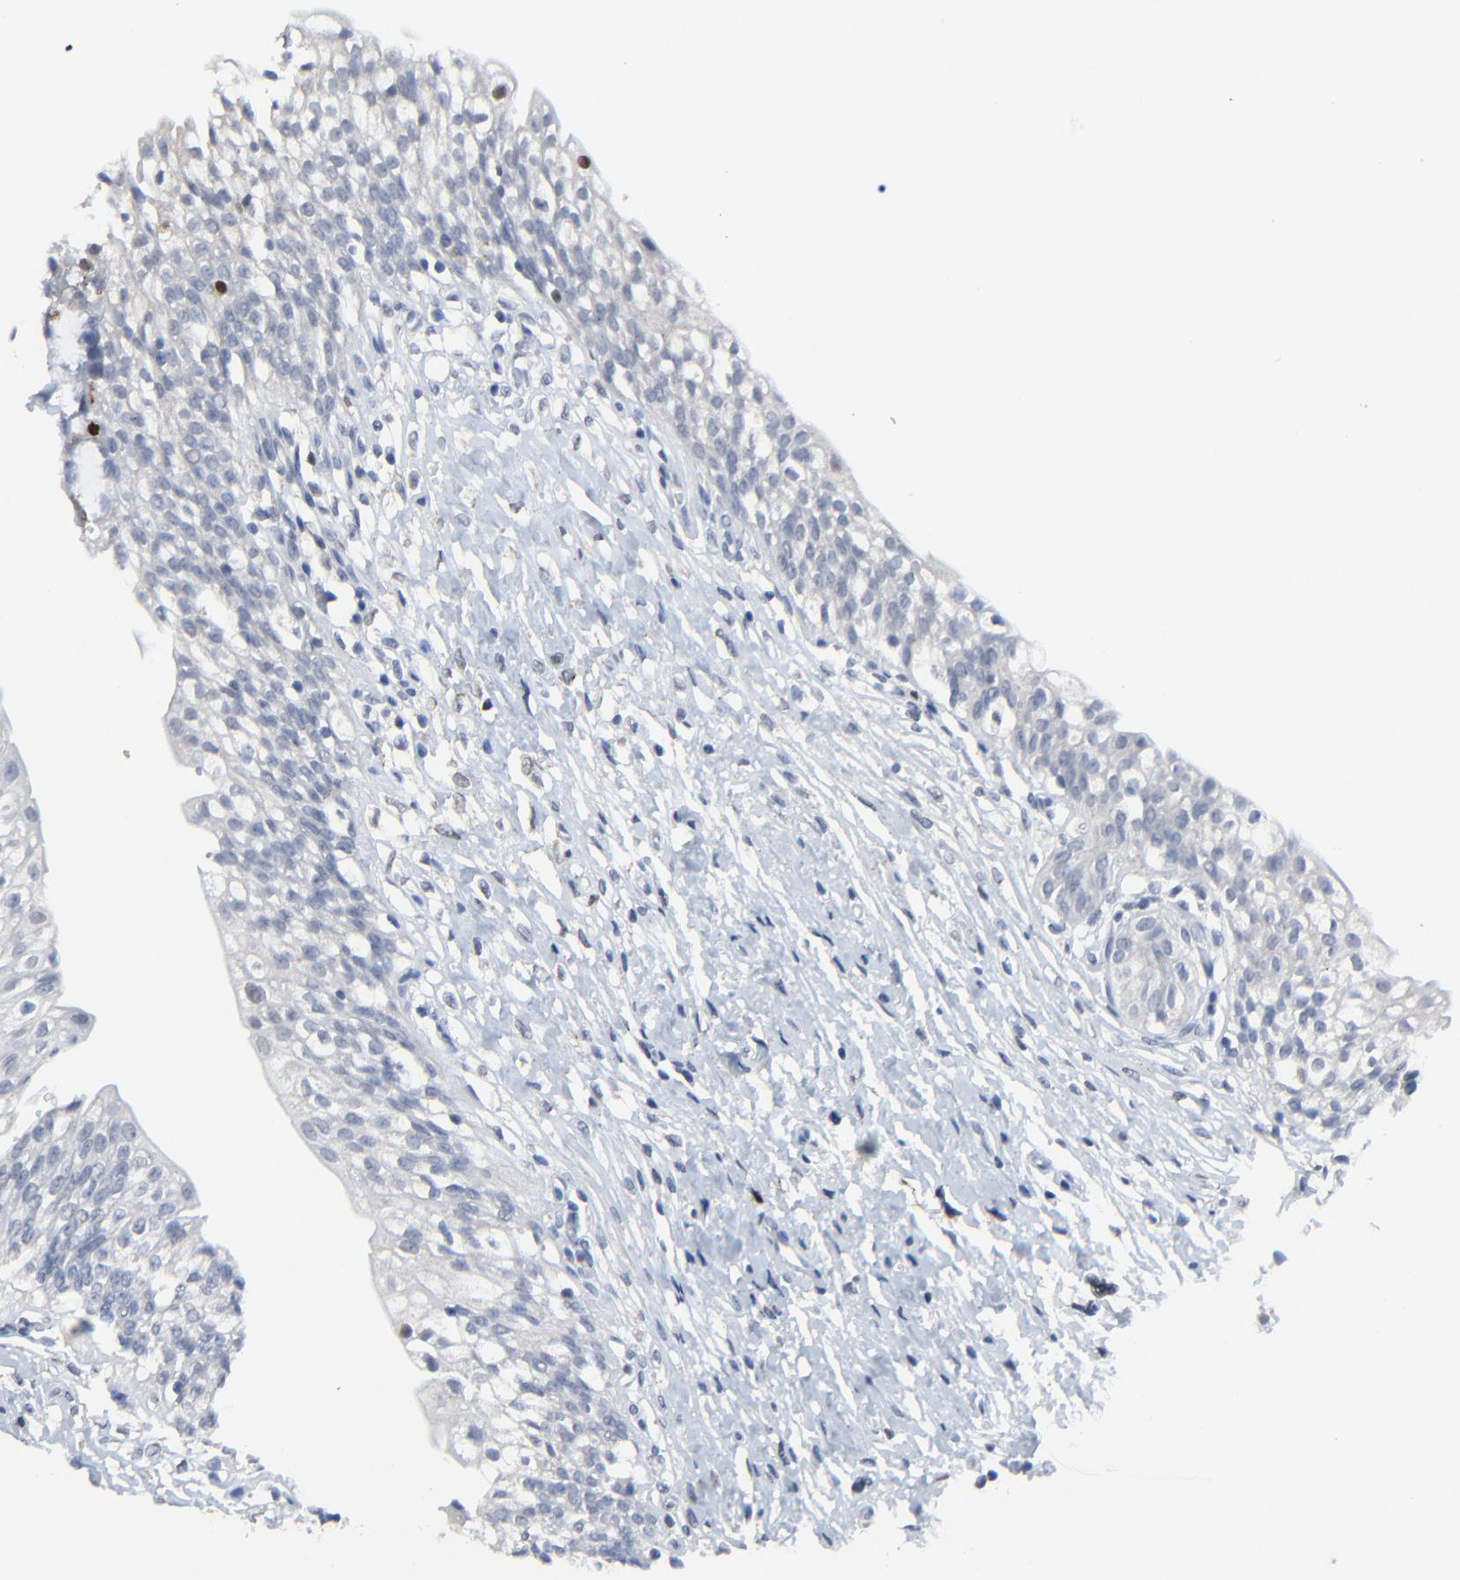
{"staining": {"intensity": "moderate", "quantity": "25%-75%", "location": "nuclear"}, "tissue": "urinary bladder", "cell_type": "Urothelial cells", "image_type": "normal", "snomed": [{"axis": "morphology", "description": "Normal tissue, NOS"}, {"axis": "topography", "description": "Urinary bladder"}], "caption": "Immunohistochemistry (DAB (3,3'-diaminobenzidine)) staining of normal human urinary bladder displays moderate nuclear protein staining in approximately 25%-75% of urothelial cells.", "gene": "BIRC3", "patient": {"sex": "female", "age": 80}}